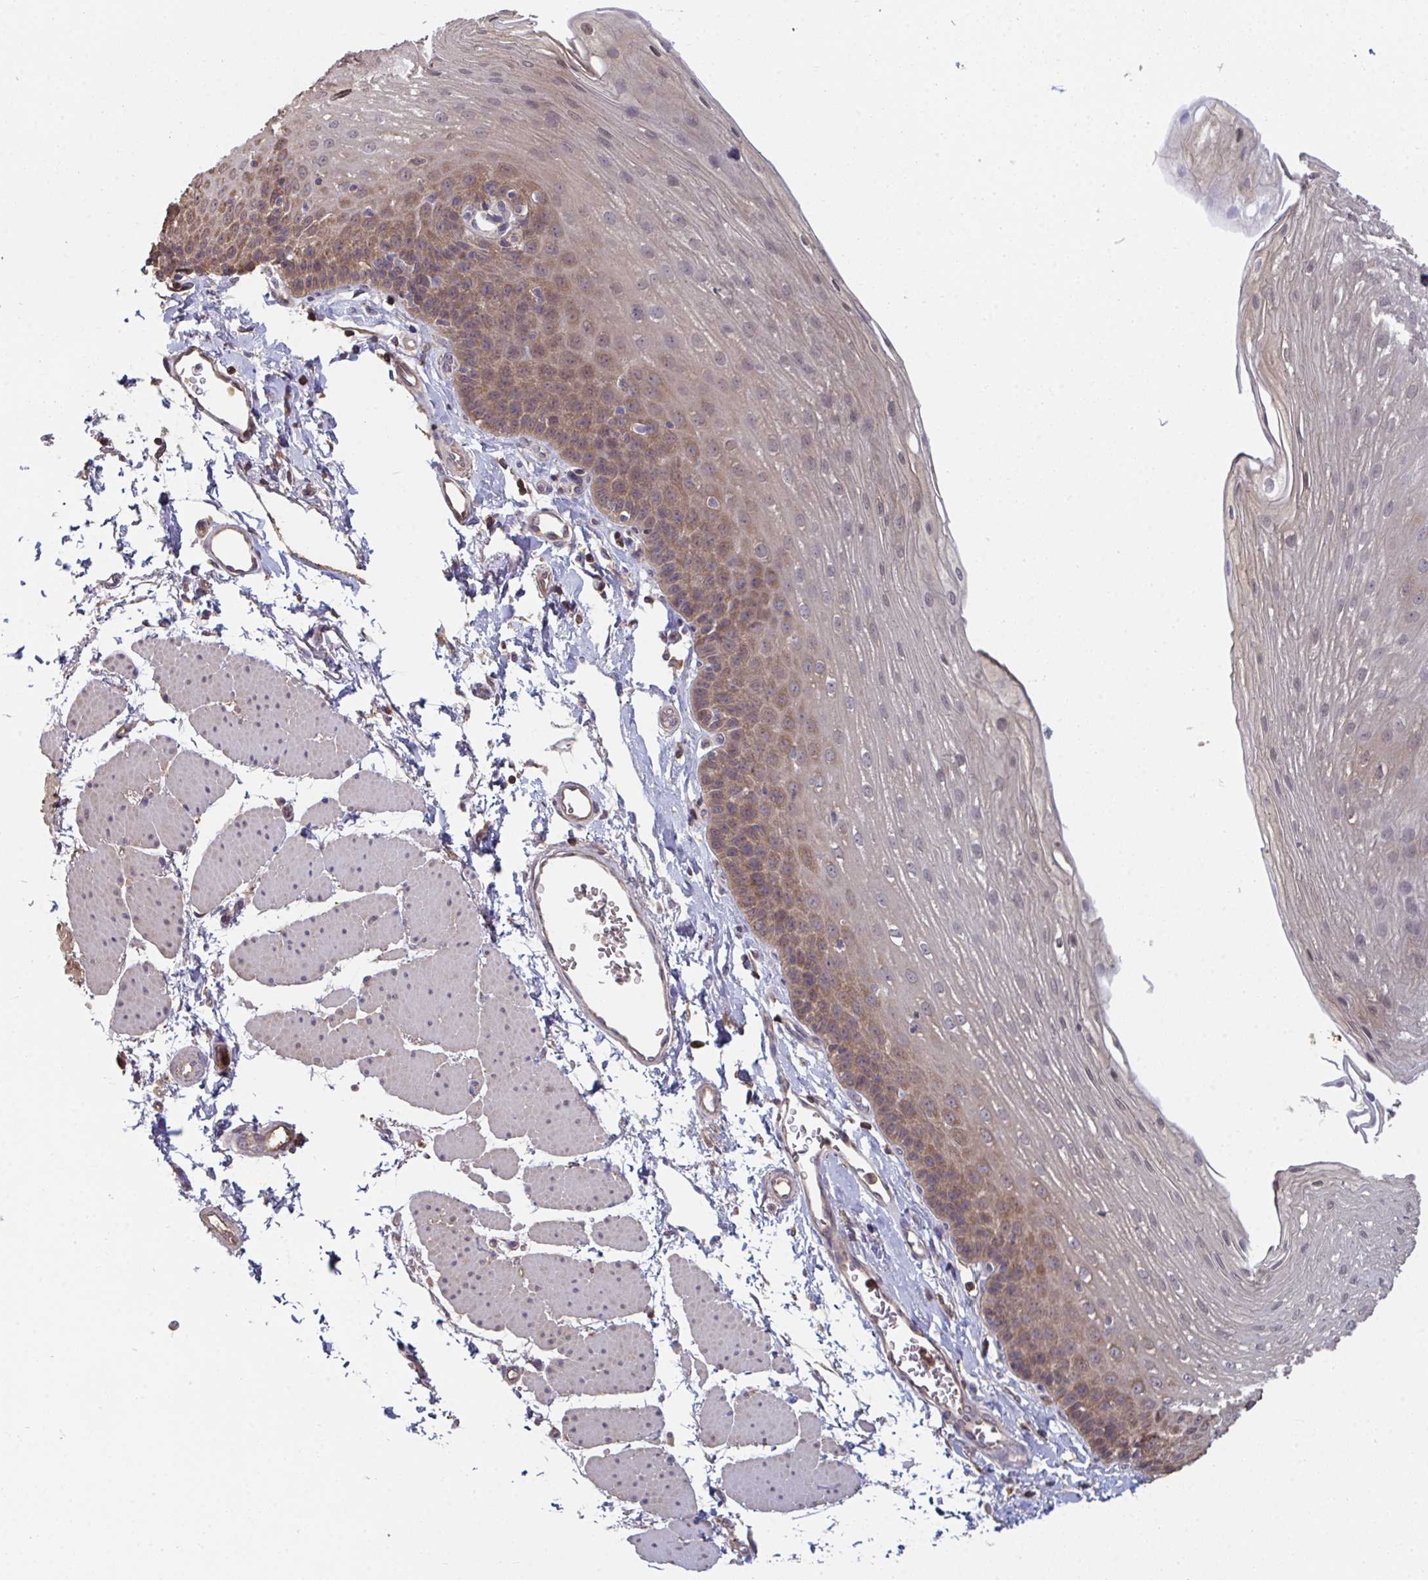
{"staining": {"intensity": "moderate", "quantity": ">75%", "location": "cytoplasmic/membranous,nuclear"}, "tissue": "esophagus", "cell_type": "Squamous epithelial cells", "image_type": "normal", "snomed": [{"axis": "morphology", "description": "Normal tissue, NOS"}, {"axis": "topography", "description": "Esophagus"}], "caption": "Immunohistochemistry (IHC) (DAB (3,3'-diaminobenzidine)) staining of normal human esophagus exhibits moderate cytoplasmic/membranous,nuclear protein staining in about >75% of squamous epithelial cells.", "gene": "TTC9C", "patient": {"sex": "female", "age": 81}}